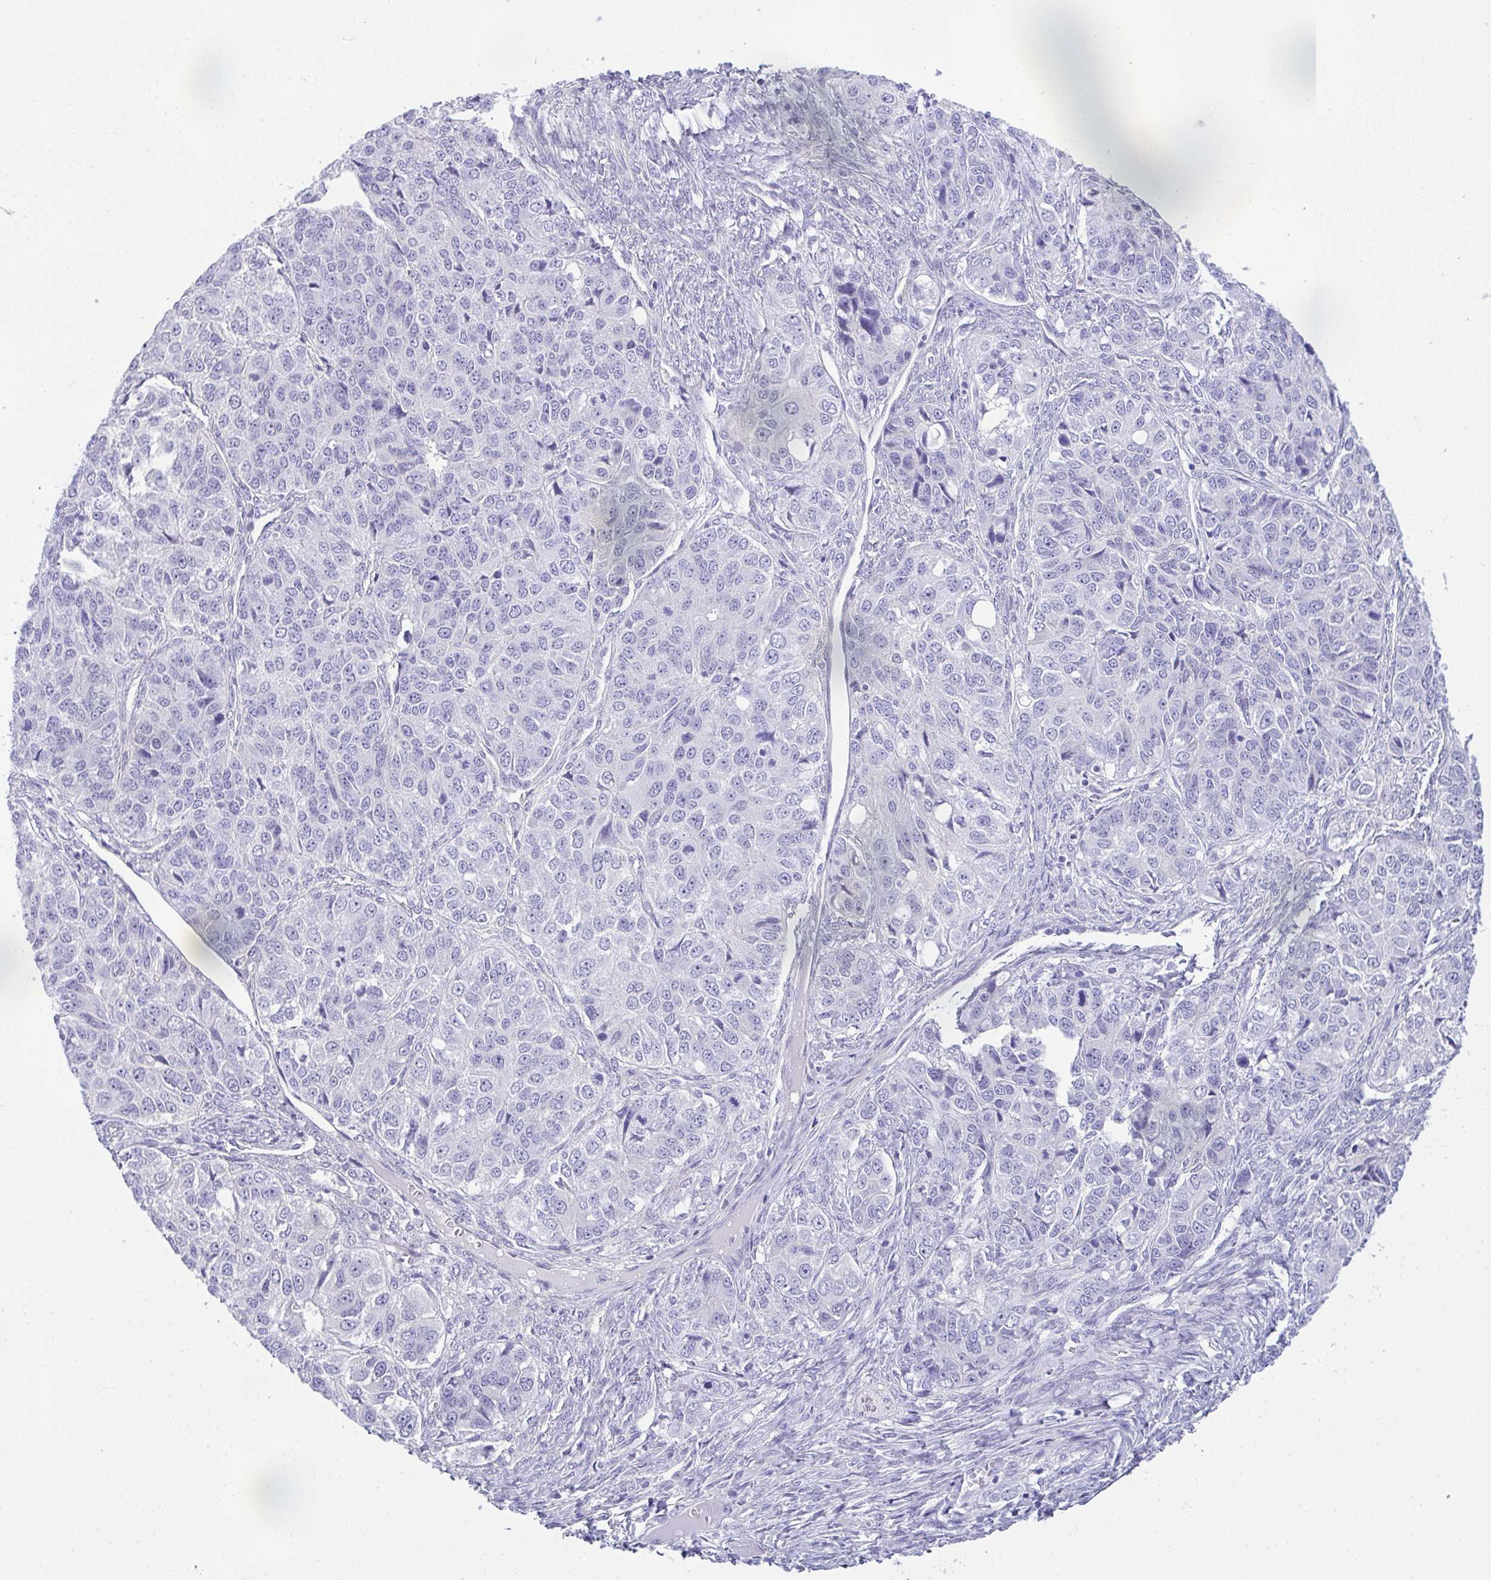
{"staining": {"intensity": "negative", "quantity": "none", "location": "none"}, "tissue": "ovarian cancer", "cell_type": "Tumor cells", "image_type": "cancer", "snomed": [{"axis": "morphology", "description": "Carcinoma, endometroid"}, {"axis": "topography", "description": "Ovary"}], "caption": "DAB (3,3'-diaminobenzidine) immunohistochemical staining of ovarian cancer shows no significant staining in tumor cells.", "gene": "RASL10A", "patient": {"sex": "female", "age": 51}}